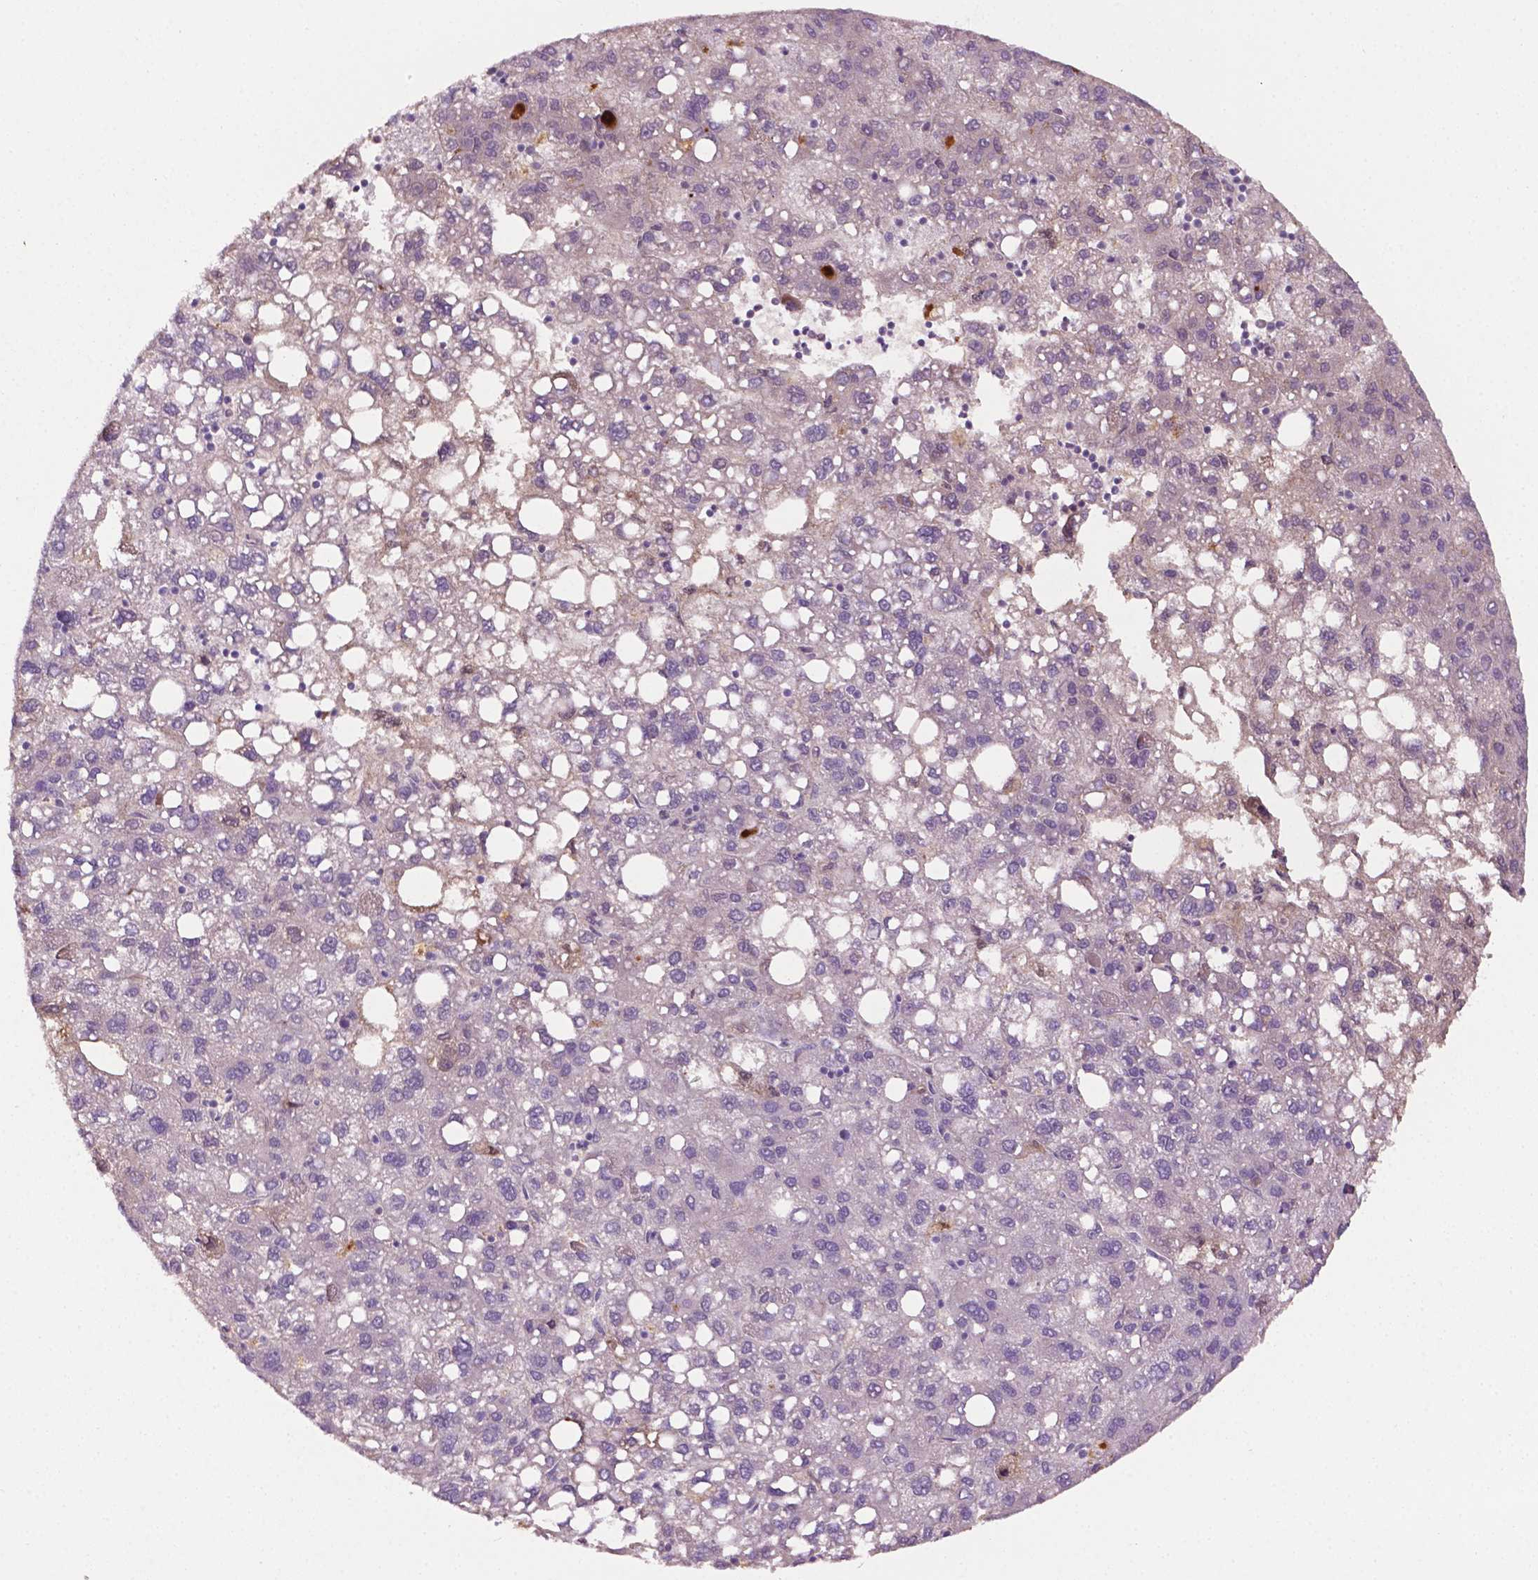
{"staining": {"intensity": "negative", "quantity": "none", "location": "none"}, "tissue": "liver cancer", "cell_type": "Tumor cells", "image_type": "cancer", "snomed": [{"axis": "morphology", "description": "Carcinoma, Hepatocellular, NOS"}, {"axis": "topography", "description": "Liver"}], "caption": "Micrograph shows no protein staining in tumor cells of liver cancer tissue.", "gene": "FBLN1", "patient": {"sex": "female", "age": 82}}